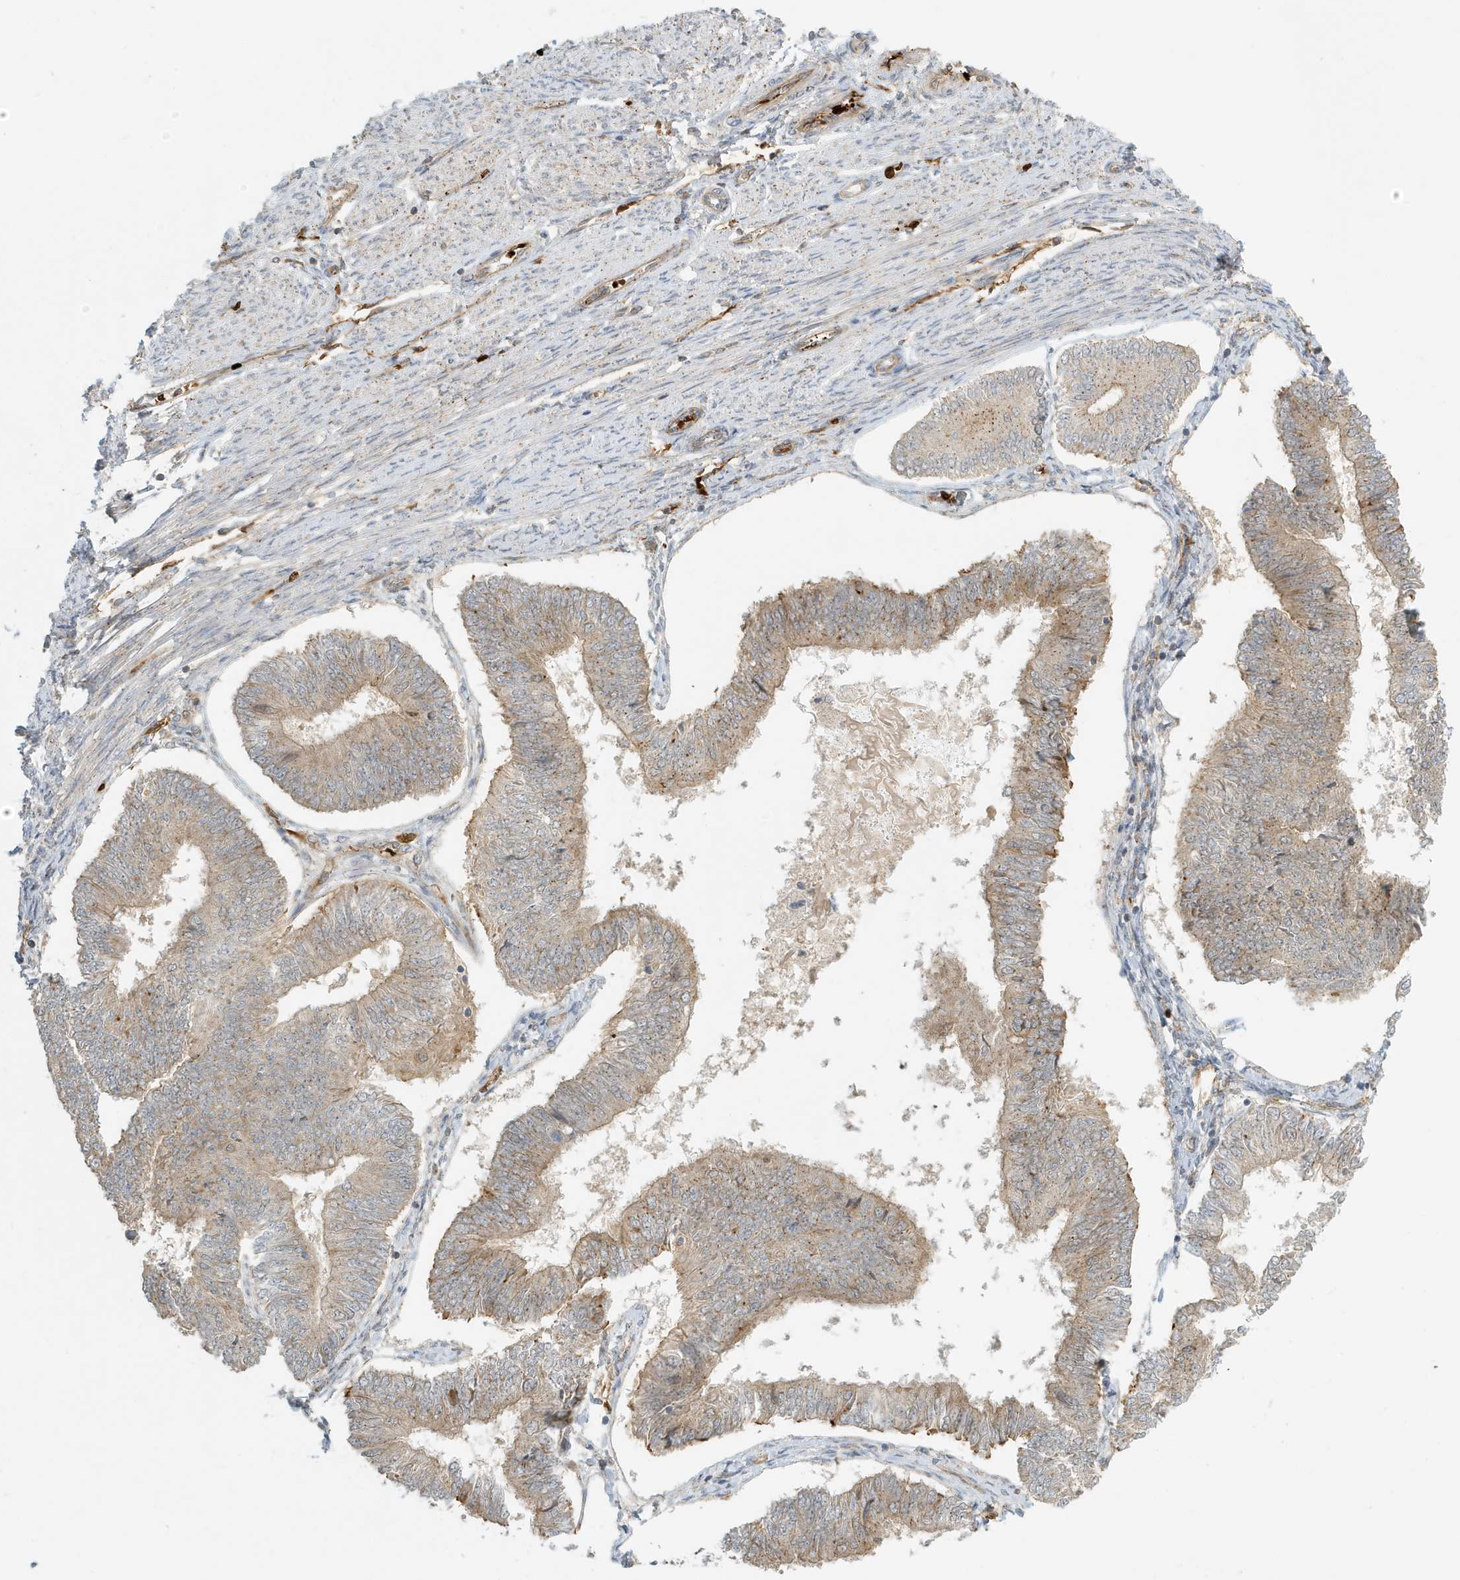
{"staining": {"intensity": "strong", "quantity": ">75%", "location": "cytoplasmic/membranous"}, "tissue": "endometrial cancer", "cell_type": "Tumor cells", "image_type": "cancer", "snomed": [{"axis": "morphology", "description": "Adenocarcinoma, NOS"}, {"axis": "topography", "description": "Endometrium"}], "caption": "Immunohistochemical staining of human endometrial cancer (adenocarcinoma) reveals strong cytoplasmic/membranous protein staining in about >75% of tumor cells.", "gene": "FYCO1", "patient": {"sex": "female", "age": 58}}